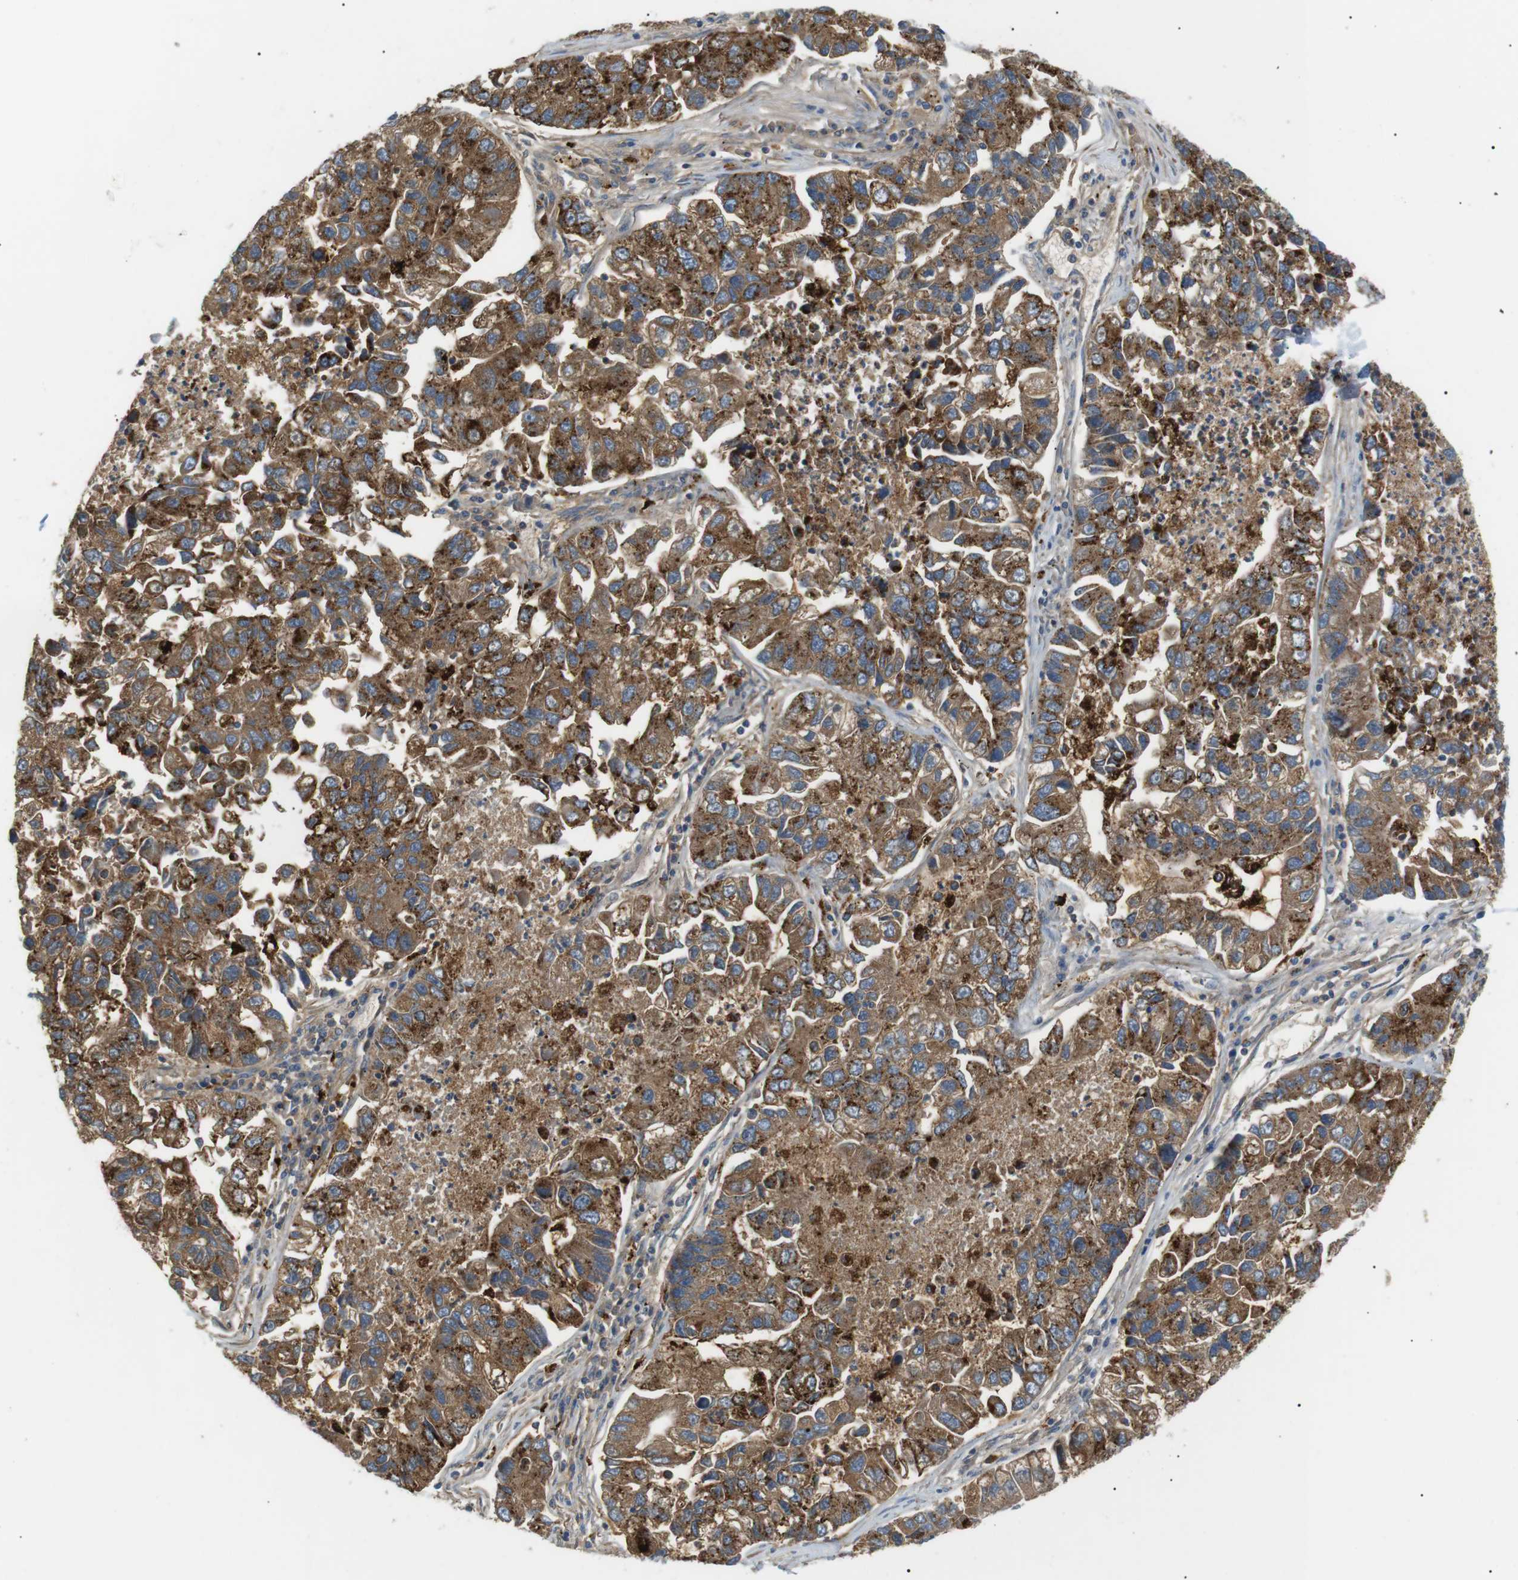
{"staining": {"intensity": "moderate", "quantity": ">75%", "location": "cytoplasmic/membranous"}, "tissue": "lung cancer", "cell_type": "Tumor cells", "image_type": "cancer", "snomed": [{"axis": "morphology", "description": "Adenocarcinoma, NOS"}, {"axis": "topography", "description": "Lung"}], "caption": "Tumor cells display medium levels of moderate cytoplasmic/membranous staining in about >75% of cells in adenocarcinoma (lung).", "gene": "B4GALNT2", "patient": {"sex": "female", "age": 51}}